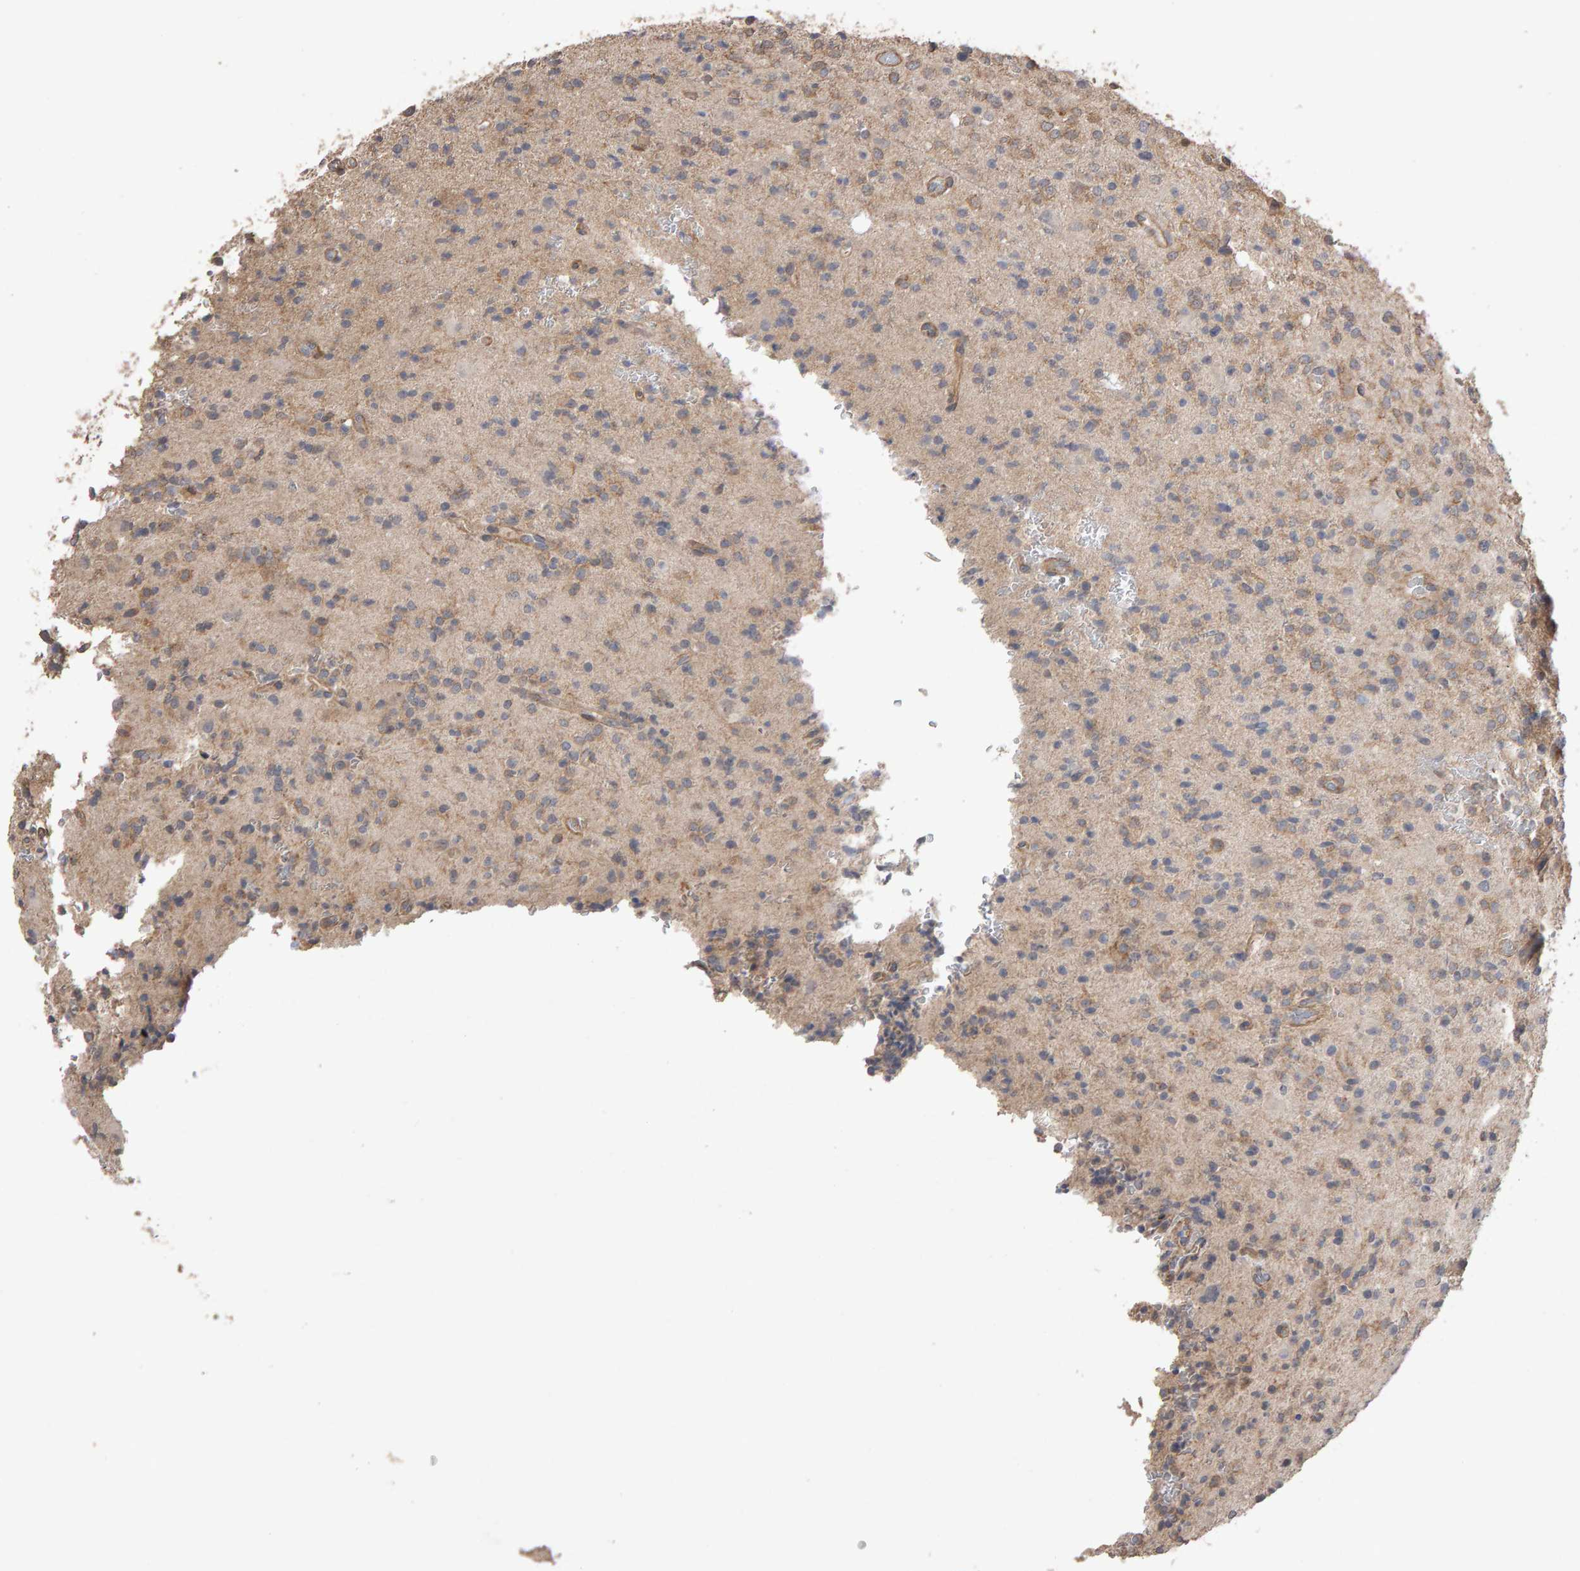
{"staining": {"intensity": "weak", "quantity": "25%-75%", "location": "cytoplasmic/membranous"}, "tissue": "glioma", "cell_type": "Tumor cells", "image_type": "cancer", "snomed": [{"axis": "morphology", "description": "Glioma, malignant, High grade"}, {"axis": "topography", "description": "Brain"}], "caption": "Protein staining of malignant glioma (high-grade) tissue displays weak cytoplasmic/membranous positivity in about 25%-75% of tumor cells.", "gene": "SCRIB", "patient": {"sex": "male", "age": 34}}